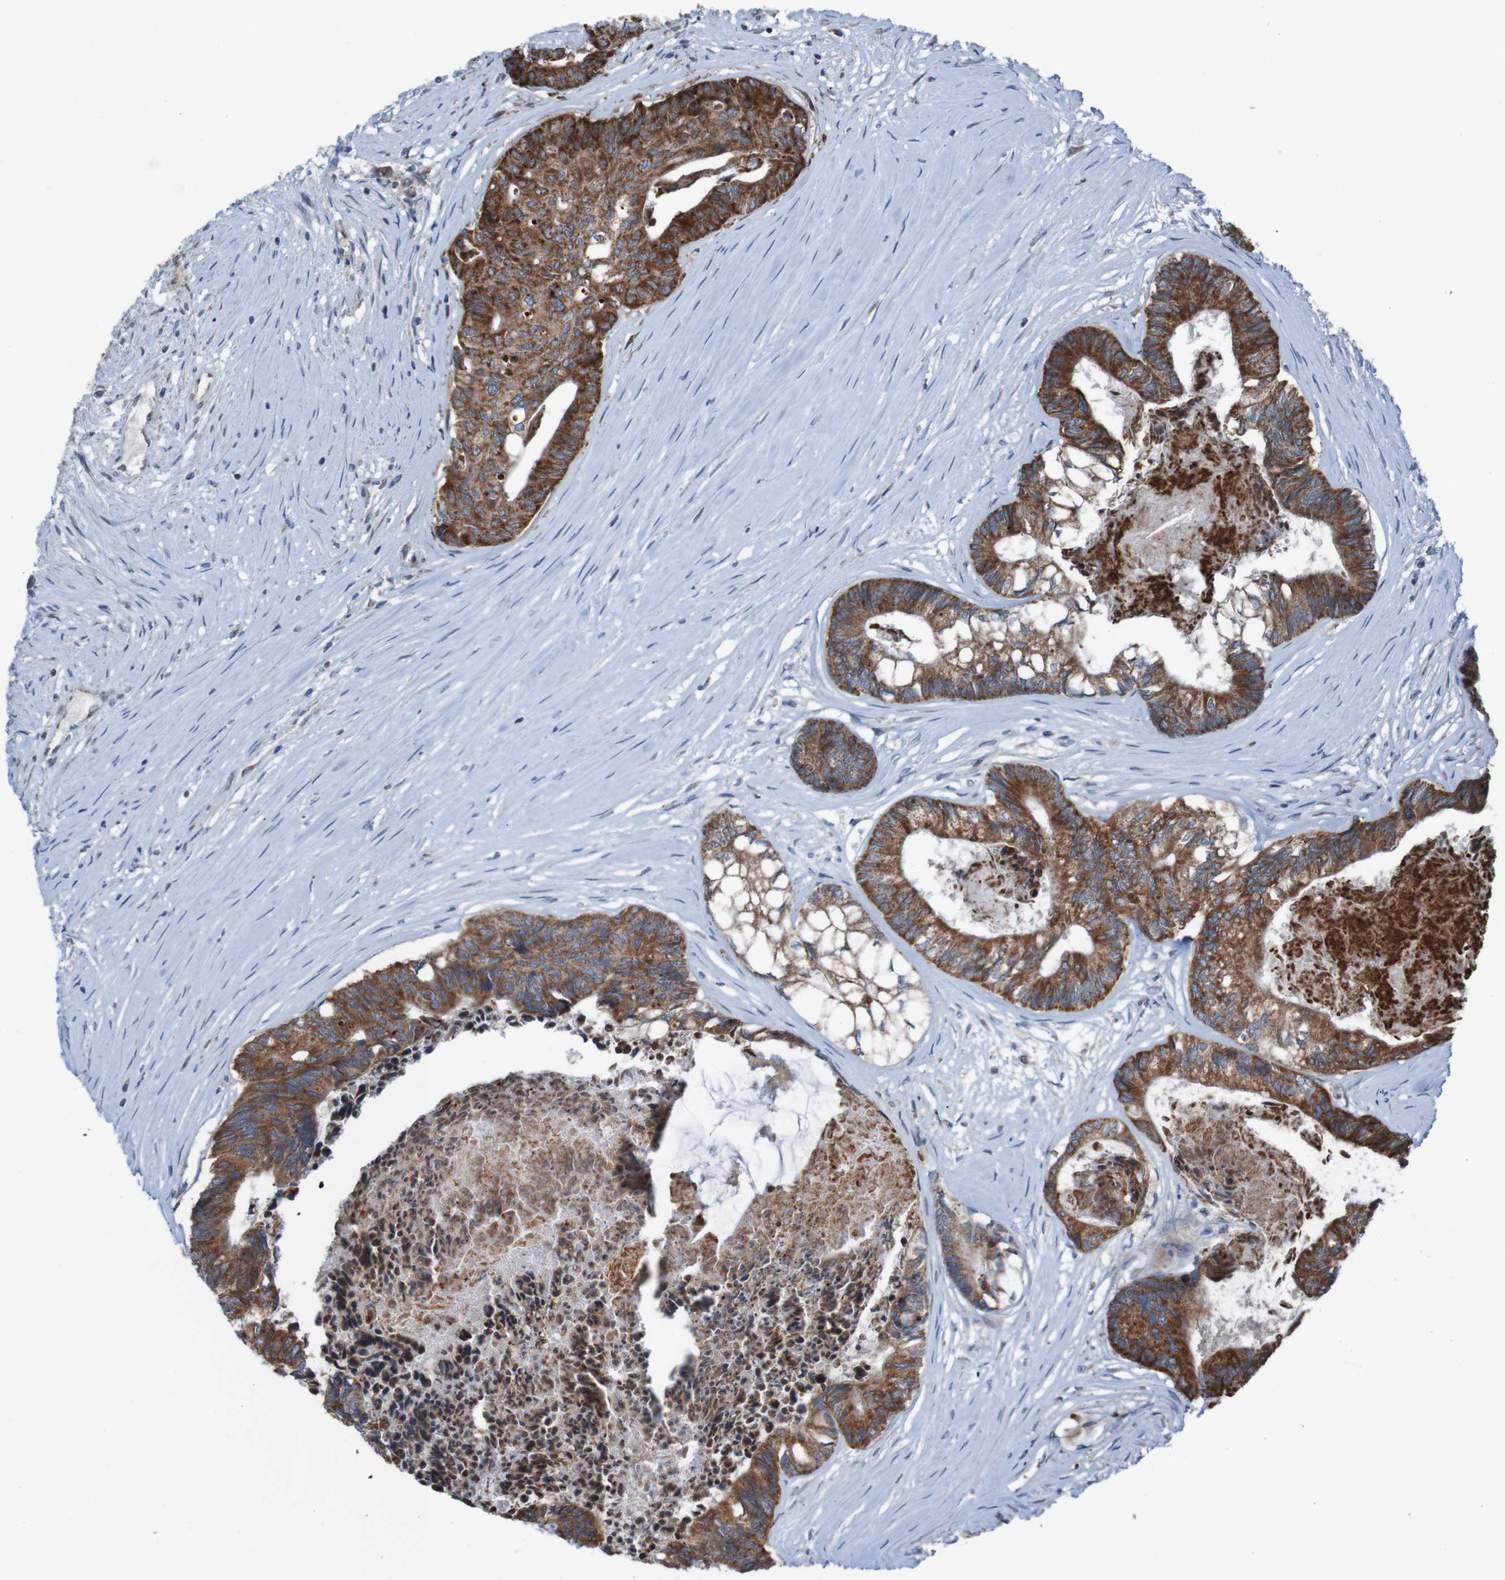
{"staining": {"intensity": "strong", "quantity": ">75%", "location": "cytoplasmic/membranous"}, "tissue": "colorectal cancer", "cell_type": "Tumor cells", "image_type": "cancer", "snomed": [{"axis": "morphology", "description": "Adenocarcinoma, NOS"}, {"axis": "topography", "description": "Rectum"}], "caption": "Protein staining of colorectal adenocarcinoma tissue displays strong cytoplasmic/membranous staining in about >75% of tumor cells. The staining was performed using DAB to visualize the protein expression in brown, while the nuclei were stained in blue with hematoxylin (Magnification: 20x).", "gene": "UNG", "patient": {"sex": "male", "age": 63}}